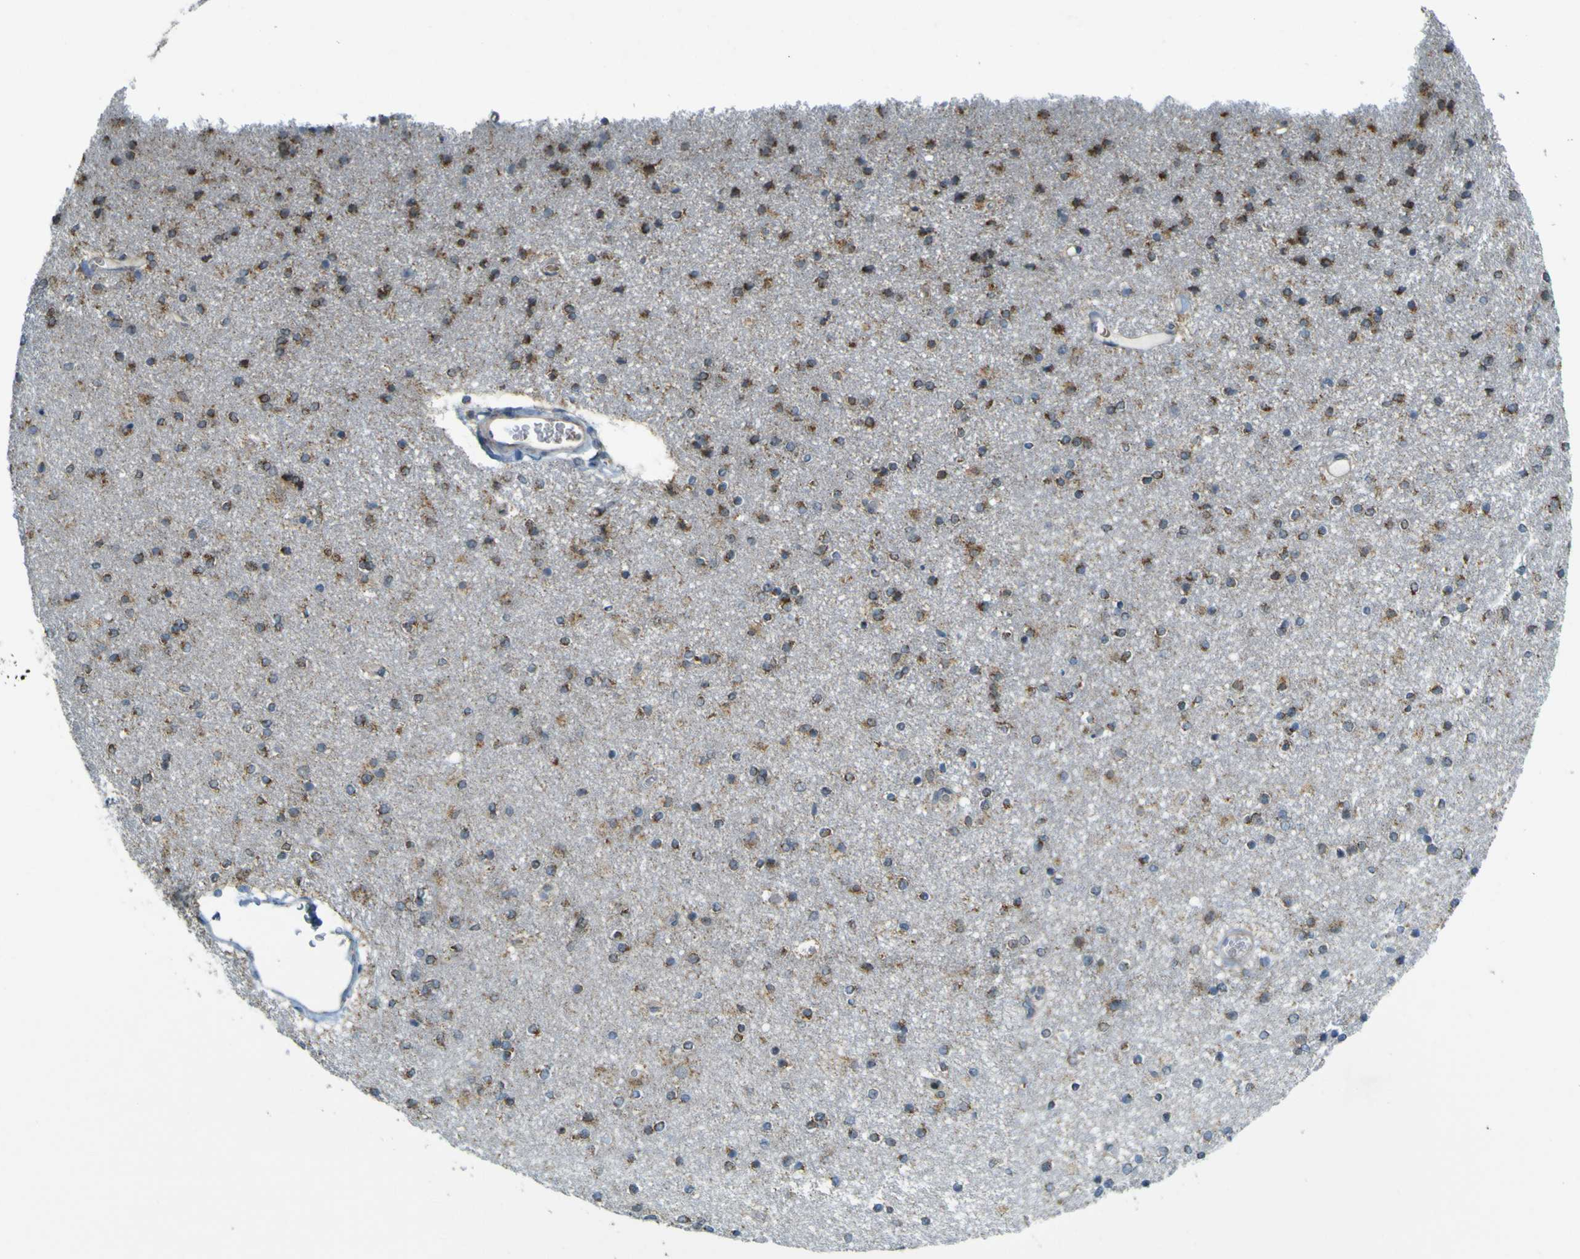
{"staining": {"intensity": "strong", "quantity": ">75%", "location": "cytoplasmic/membranous"}, "tissue": "caudate", "cell_type": "Glial cells", "image_type": "normal", "snomed": [{"axis": "morphology", "description": "Normal tissue, NOS"}, {"axis": "topography", "description": "Lateral ventricle wall"}], "caption": "Immunohistochemistry histopathology image of benign caudate stained for a protein (brown), which displays high levels of strong cytoplasmic/membranous staining in about >75% of glial cells.", "gene": "ACBD5", "patient": {"sex": "female", "age": 54}}